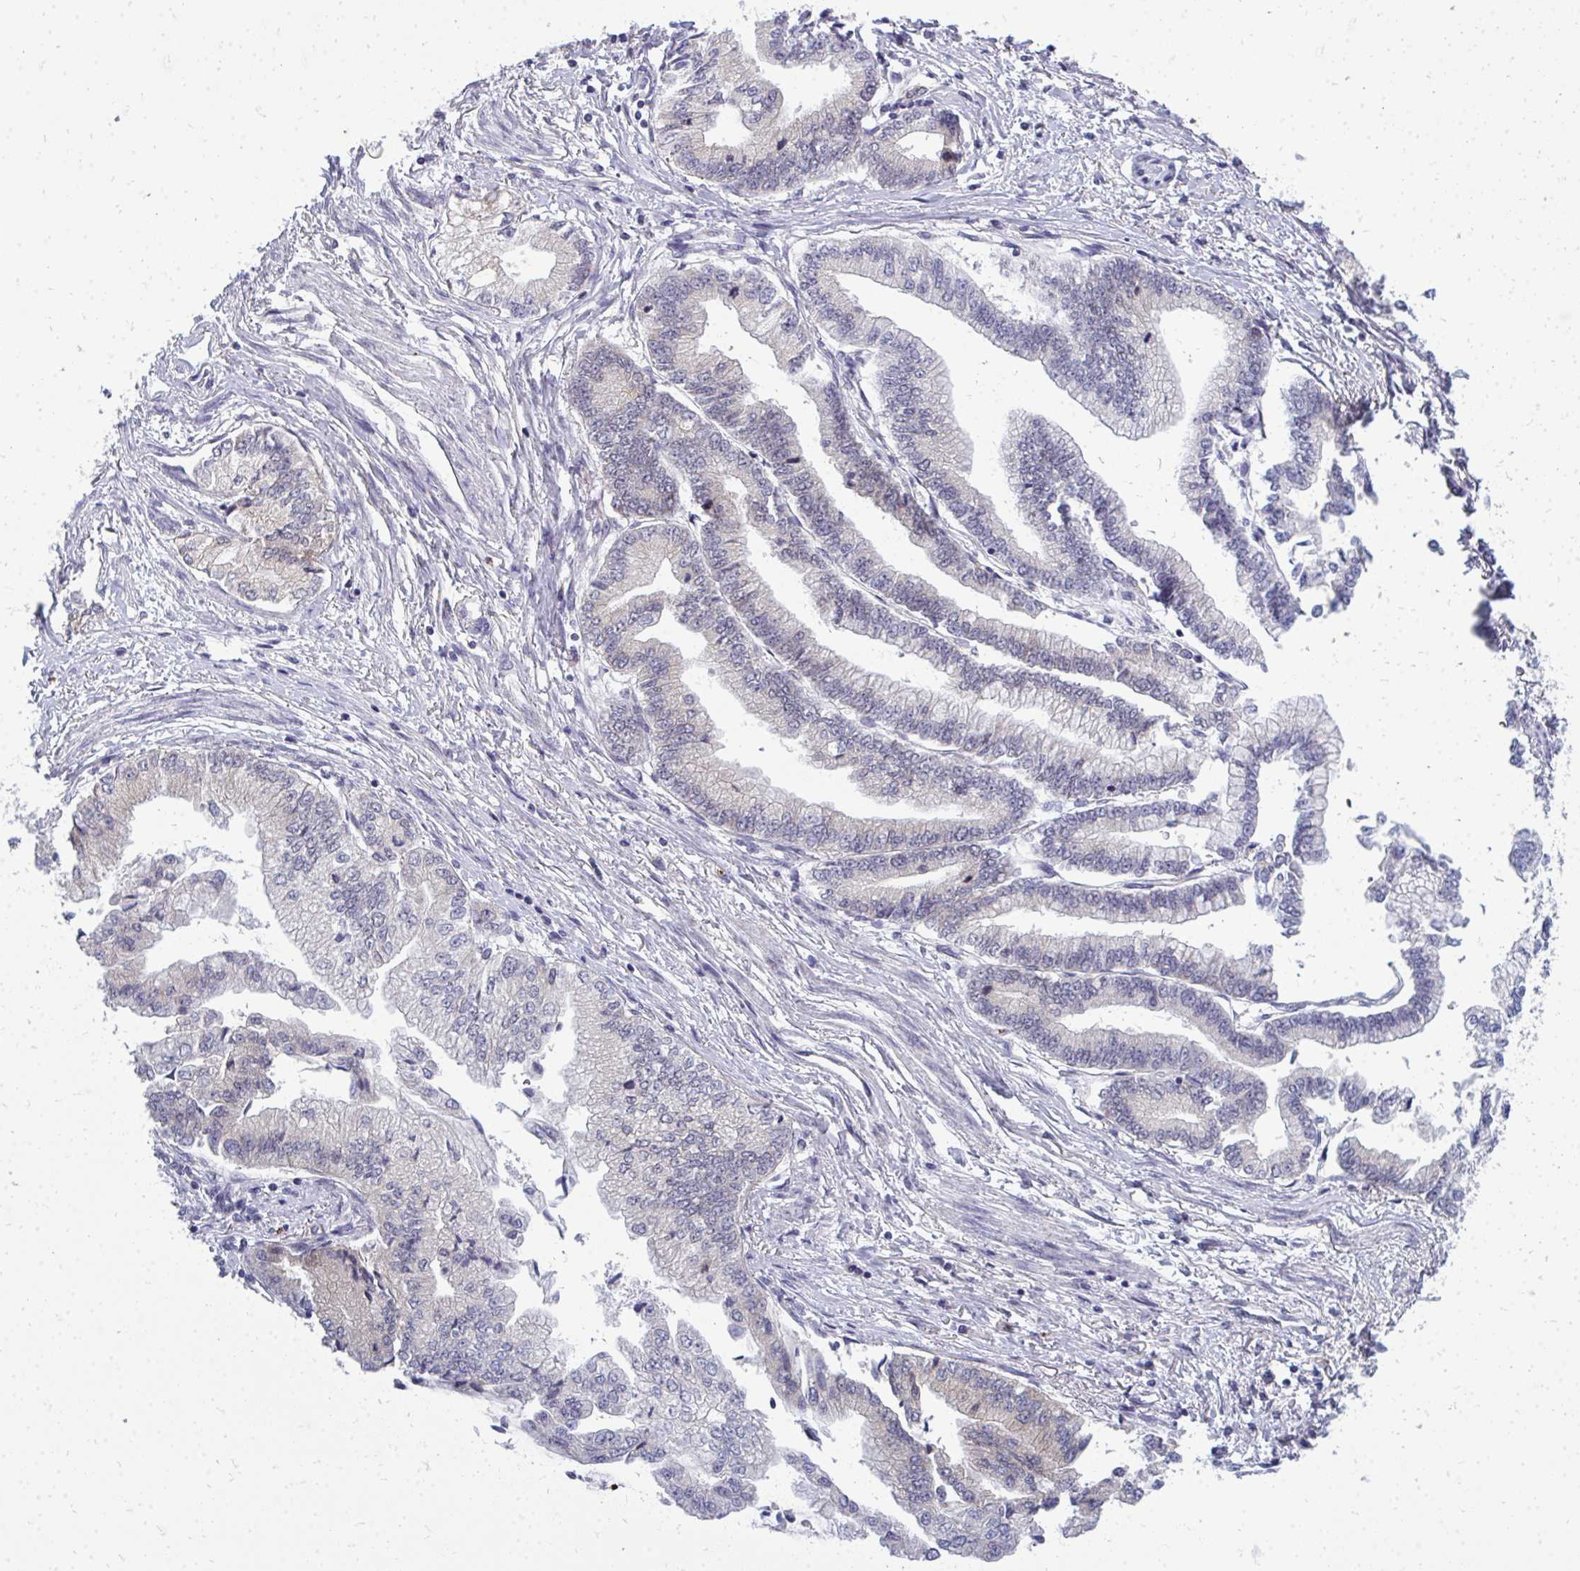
{"staining": {"intensity": "weak", "quantity": "<25%", "location": "cytoplasmic/membranous"}, "tissue": "stomach cancer", "cell_type": "Tumor cells", "image_type": "cancer", "snomed": [{"axis": "morphology", "description": "Adenocarcinoma, NOS"}, {"axis": "topography", "description": "Stomach, upper"}], "caption": "Tumor cells are negative for brown protein staining in adenocarcinoma (stomach).", "gene": "ACSL5", "patient": {"sex": "female", "age": 74}}